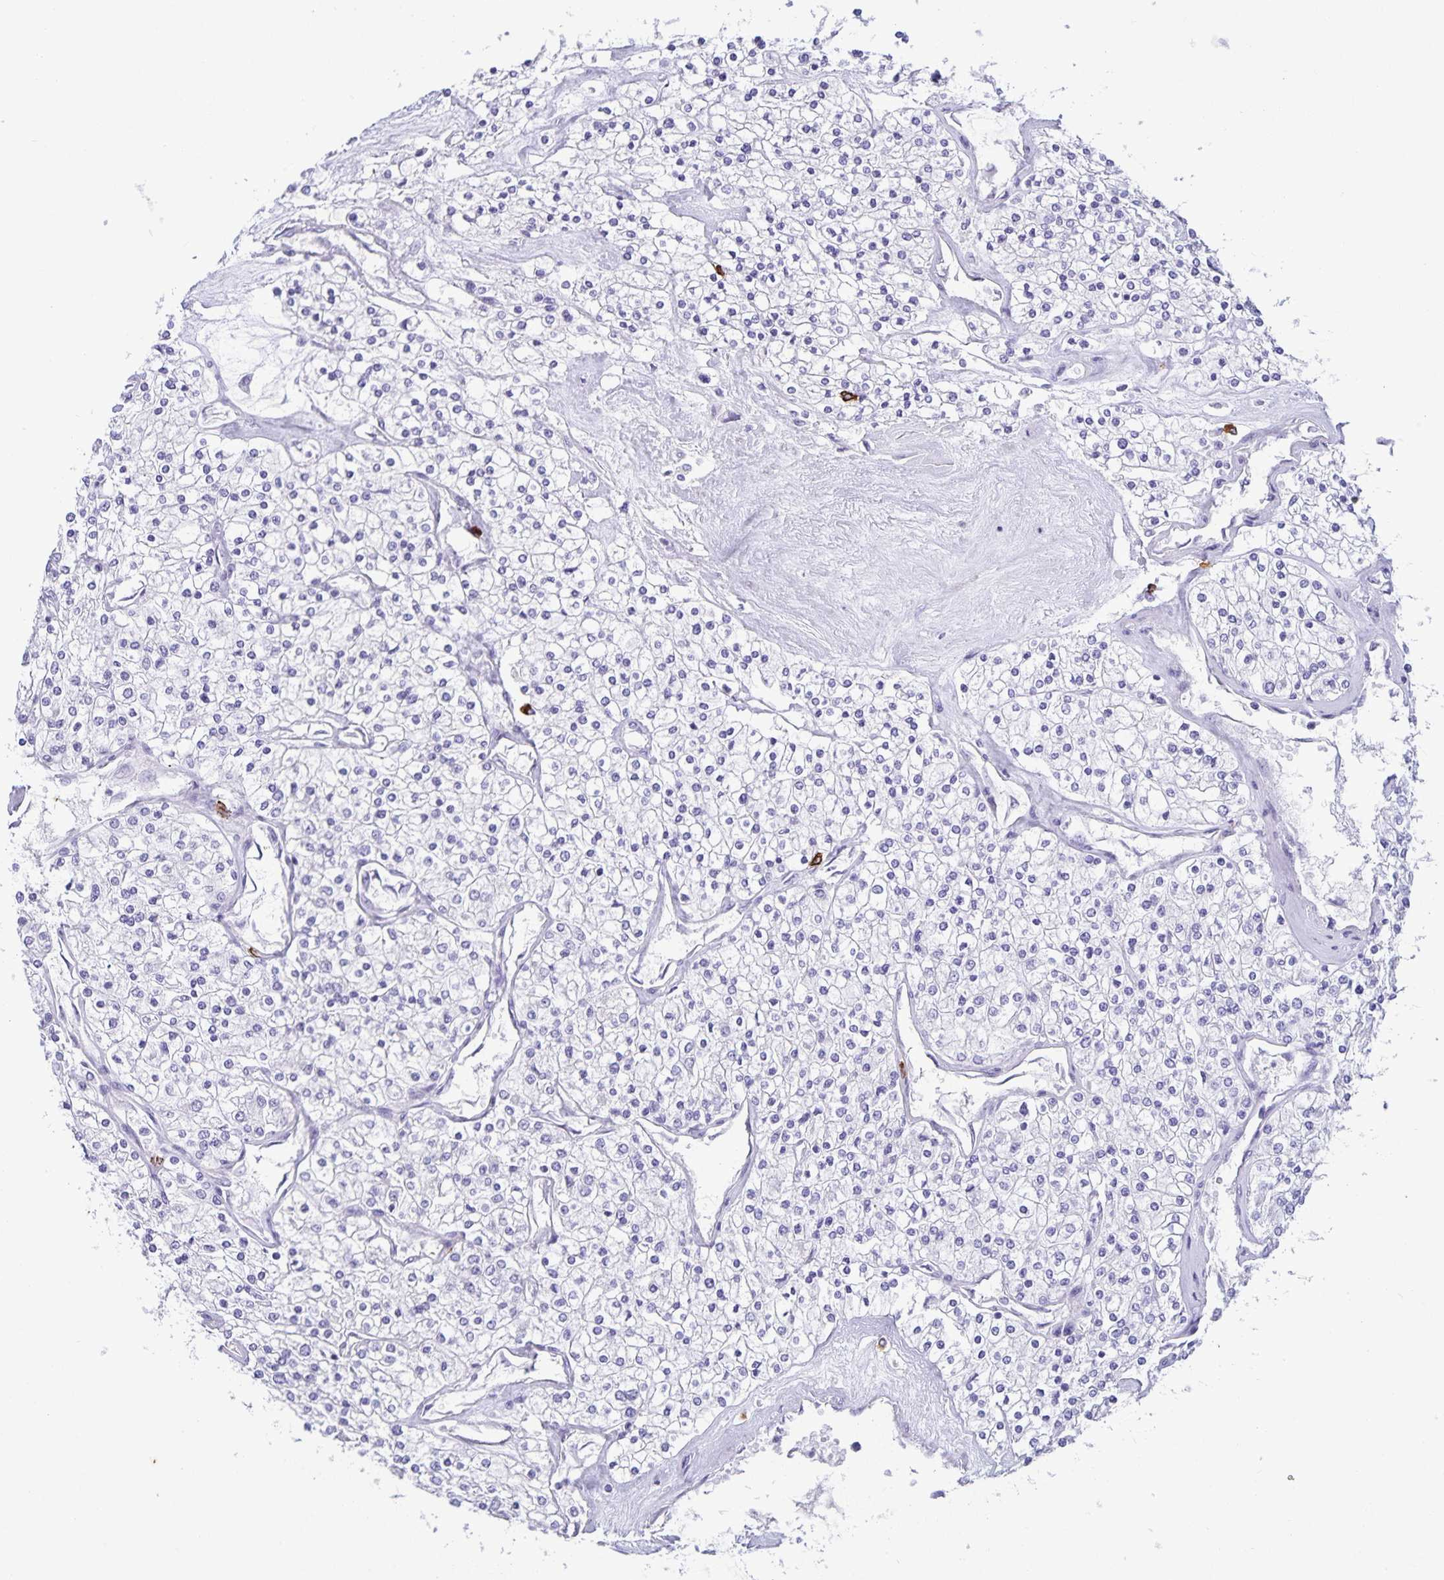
{"staining": {"intensity": "negative", "quantity": "none", "location": "none"}, "tissue": "renal cancer", "cell_type": "Tumor cells", "image_type": "cancer", "snomed": [{"axis": "morphology", "description": "Adenocarcinoma, NOS"}, {"axis": "topography", "description": "Kidney"}], "caption": "High magnification brightfield microscopy of renal cancer stained with DAB (brown) and counterstained with hematoxylin (blue): tumor cells show no significant positivity.", "gene": "IBTK", "patient": {"sex": "male", "age": 80}}